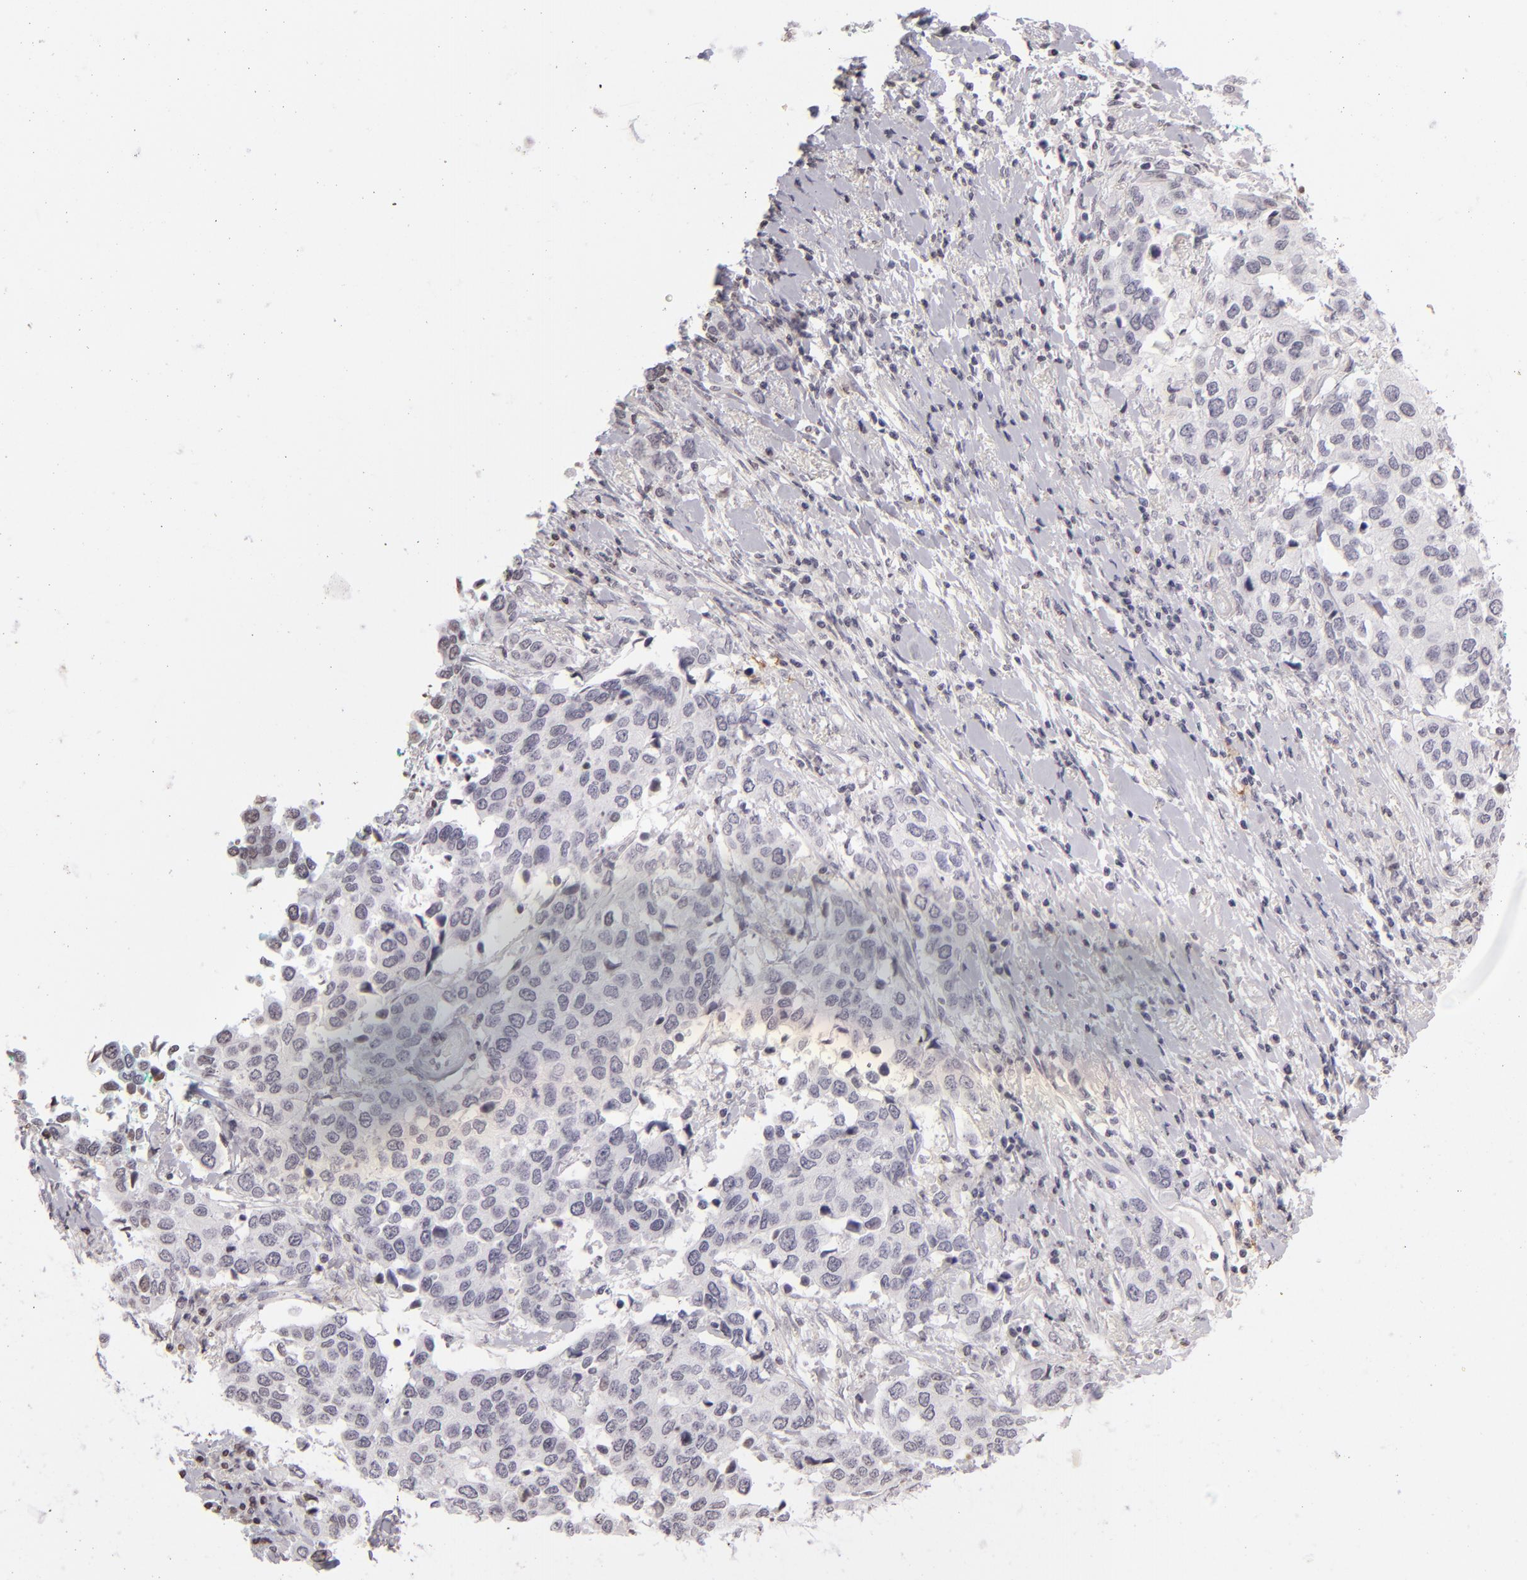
{"staining": {"intensity": "negative", "quantity": "none", "location": "none"}, "tissue": "cervical cancer", "cell_type": "Tumor cells", "image_type": "cancer", "snomed": [{"axis": "morphology", "description": "Squamous cell carcinoma, NOS"}, {"axis": "topography", "description": "Cervix"}], "caption": "The histopathology image exhibits no staining of tumor cells in cervical cancer.", "gene": "CD40", "patient": {"sex": "female", "age": 54}}